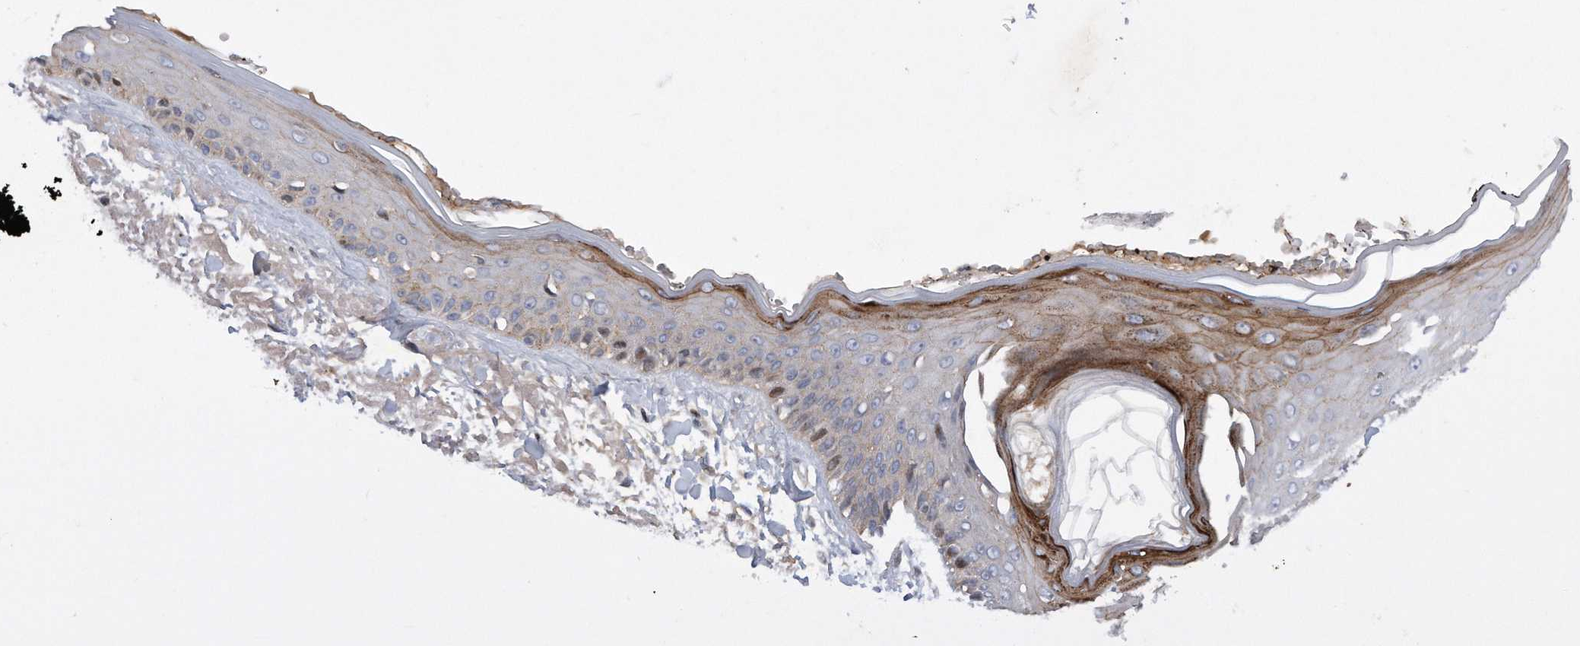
{"staining": {"intensity": "weak", "quantity": ">75%", "location": "cytoplasmic/membranous"}, "tissue": "skin", "cell_type": "Fibroblasts", "image_type": "normal", "snomed": [{"axis": "morphology", "description": "Normal tissue, NOS"}, {"axis": "topography", "description": "Skin"}, {"axis": "topography", "description": "Skeletal muscle"}], "caption": "The photomicrograph displays a brown stain indicating the presence of a protein in the cytoplasmic/membranous of fibroblasts in skin.", "gene": "CDH12", "patient": {"sex": "male", "age": 83}}